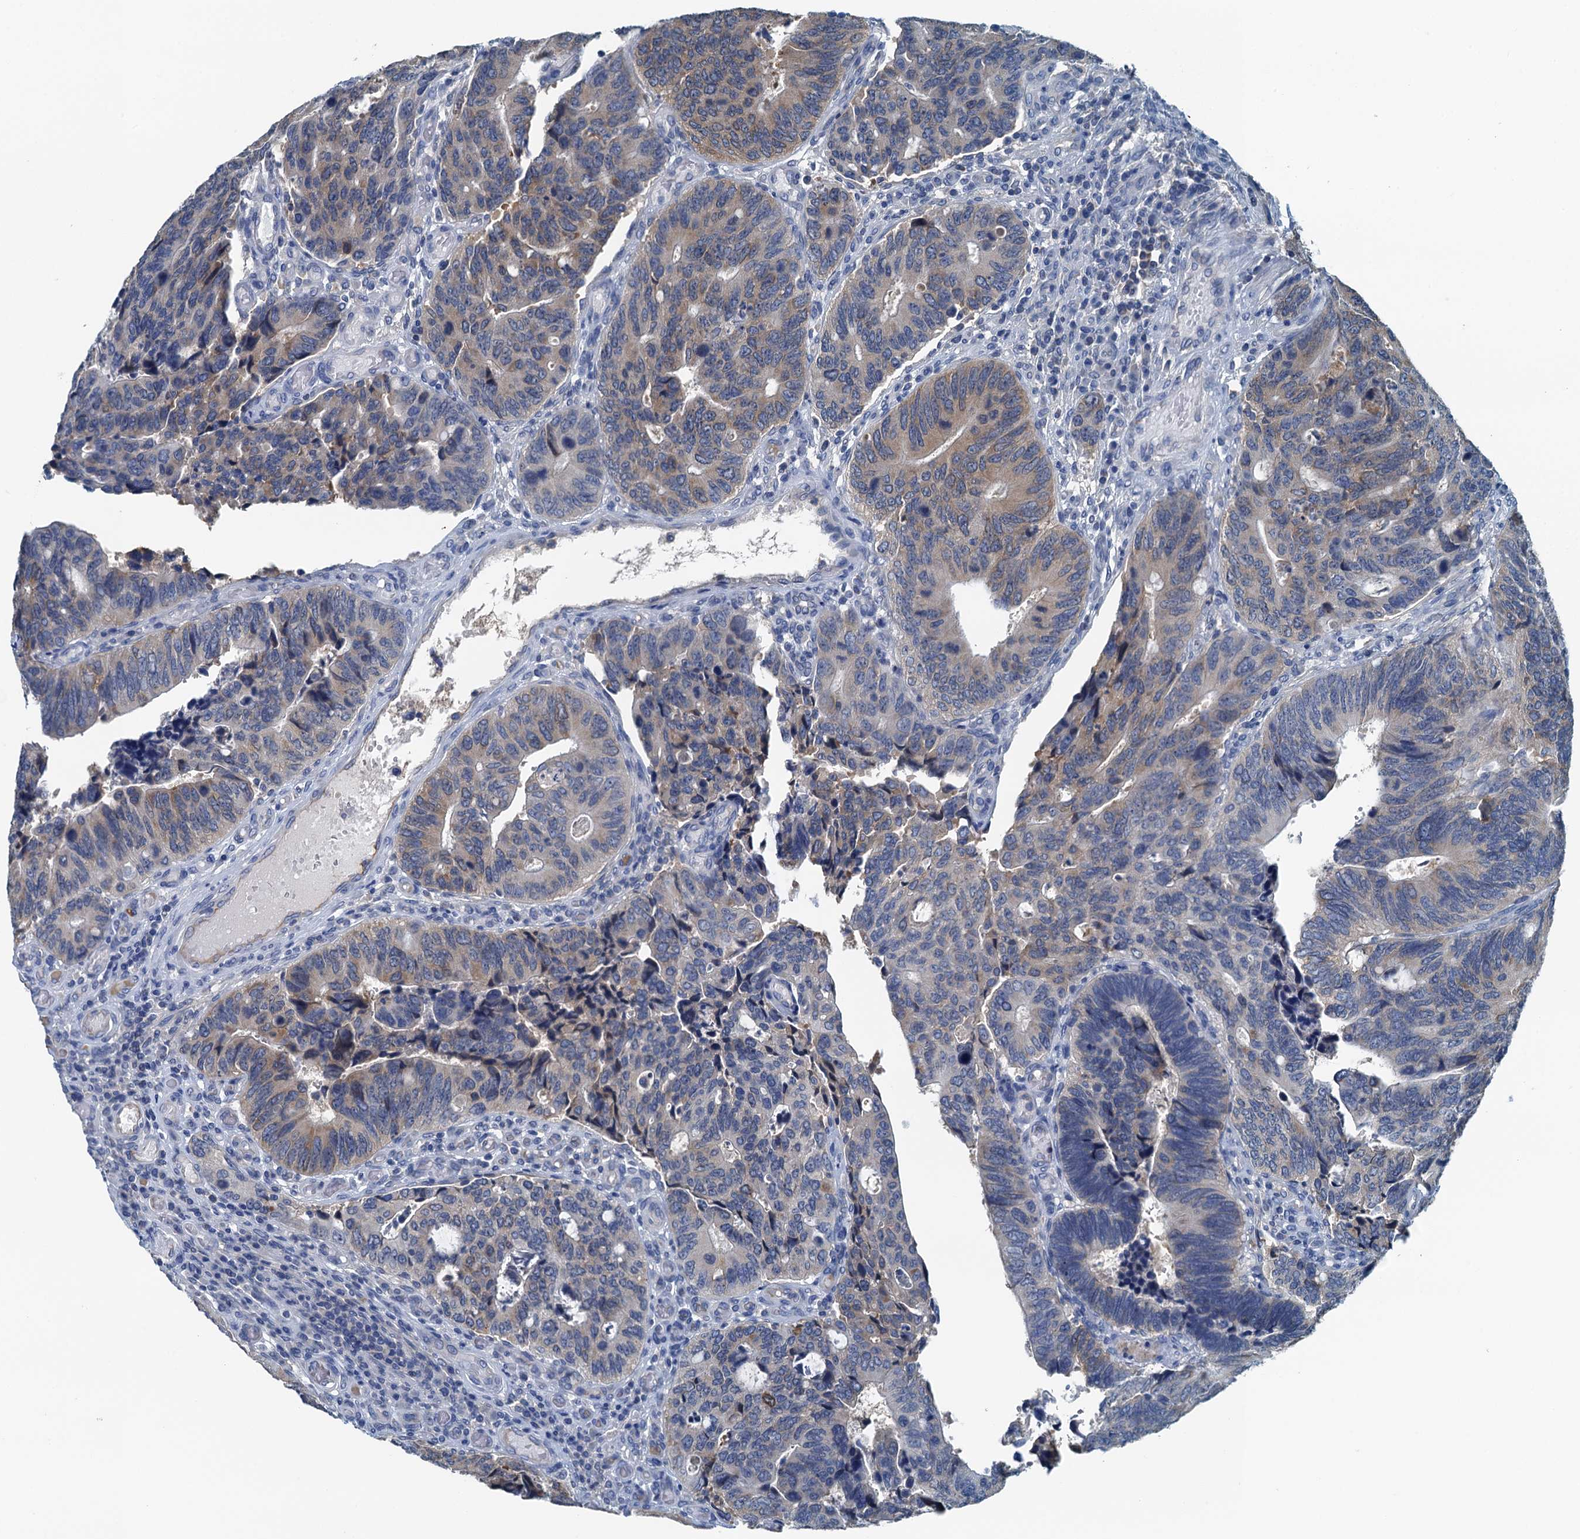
{"staining": {"intensity": "weak", "quantity": "25%-75%", "location": "cytoplasmic/membranous"}, "tissue": "colorectal cancer", "cell_type": "Tumor cells", "image_type": "cancer", "snomed": [{"axis": "morphology", "description": "Adenocarcinoma, NOS"}, {"axis": "topography", "description": "Colon"}], "caption": "A brown stain shows weak cytoplasmic/membranous positivity of a protein in adenocarcinoma (colorectal) tumor cells. The protein is shown in brown color, while the nuclei are stained blue.", "gene": "LSM14B", "patient": {"sex": "male", "age": 87}}